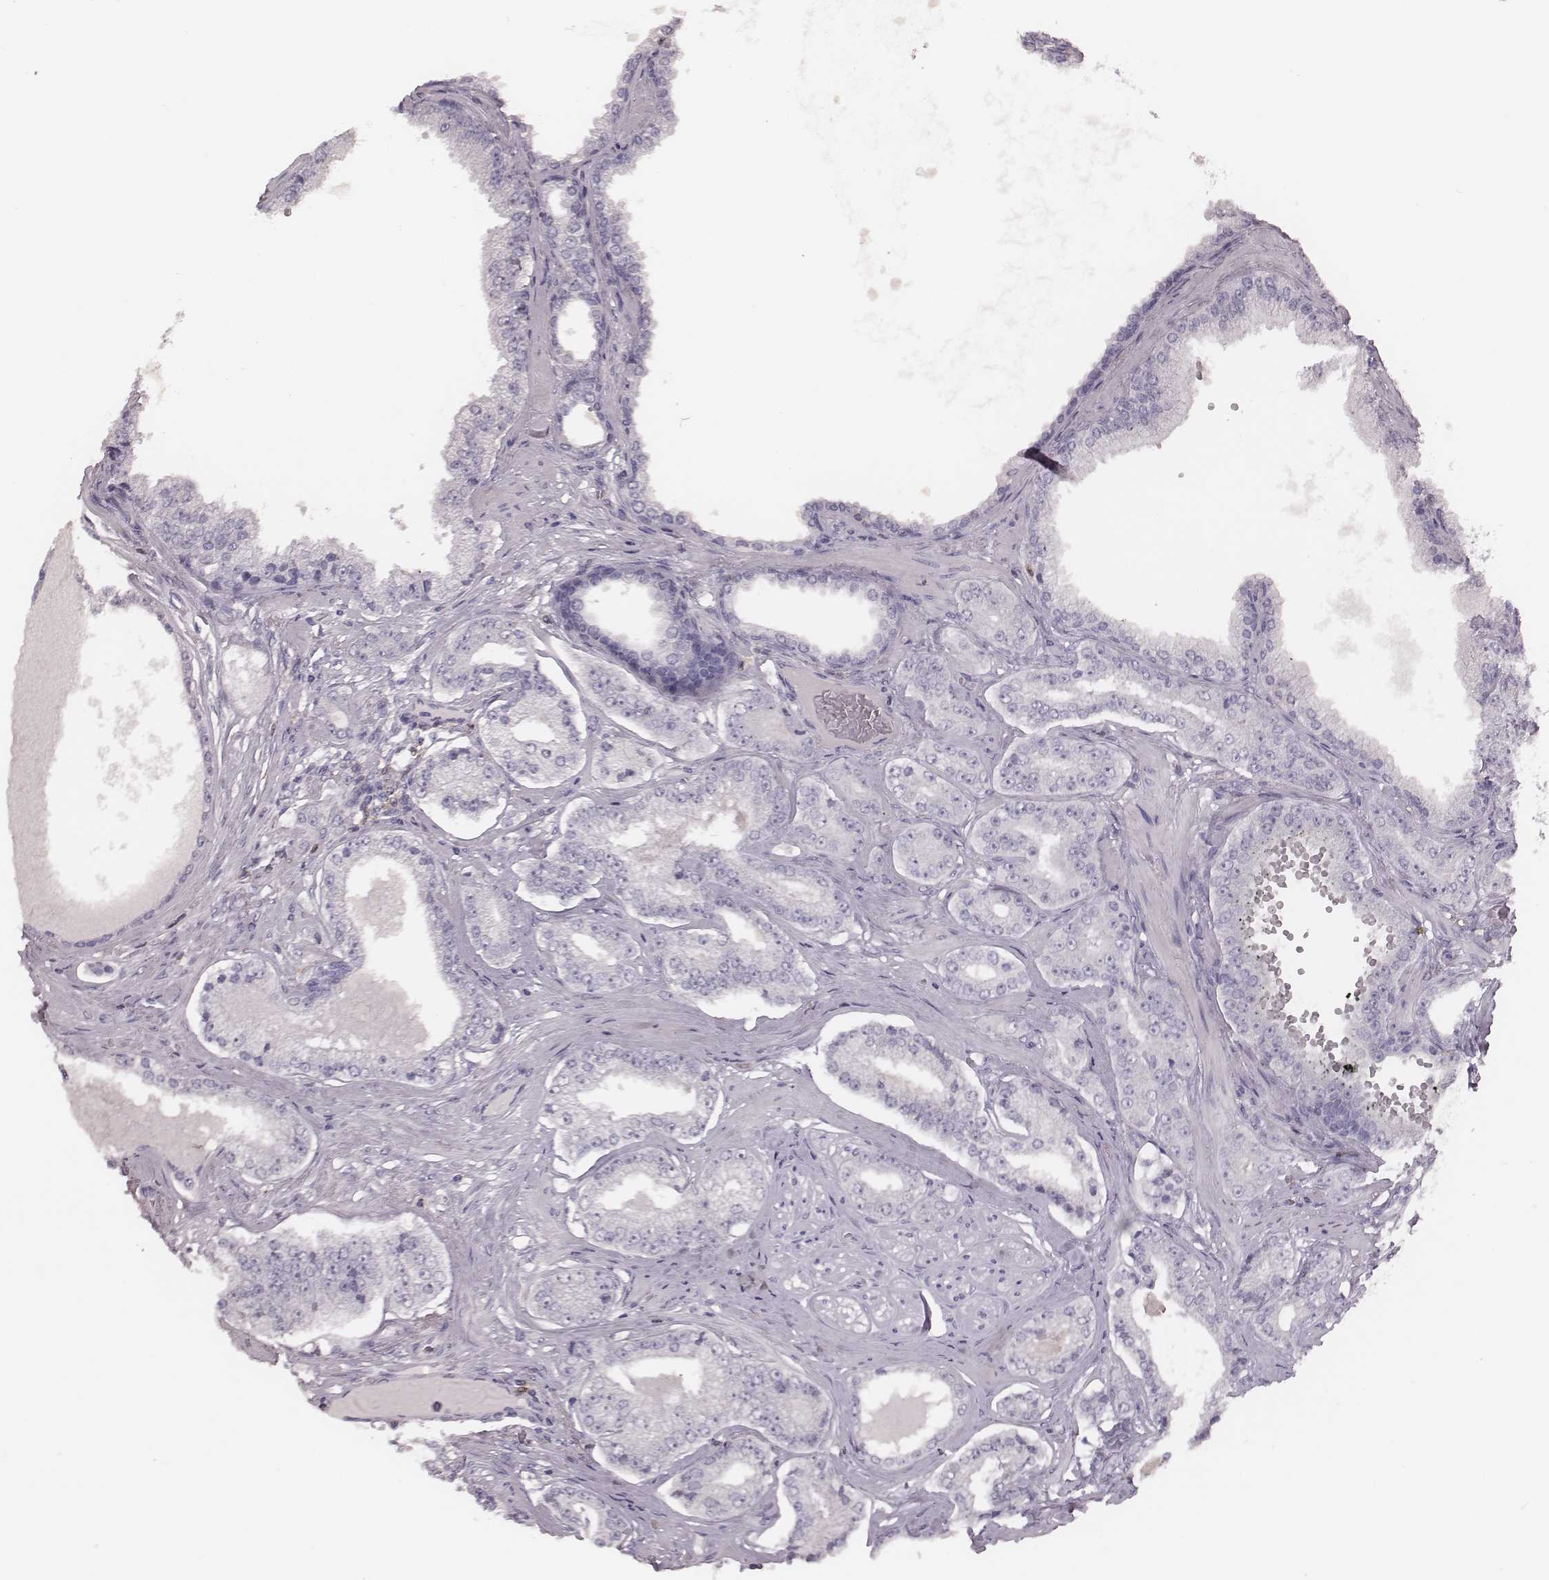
{"staining": {"intensity": "negative", "quantity": "none", "location": "none"}, "tissue": "prostate cancer", "cell_type": "Tumor cells", "image_type": "cancer", "snomed": [{"axis": "morphology", "description": "Adenocarcinoma, NOS"}, {"axis": "topography", "description": "Prostate"}], "caption": "A photomicrograph of adenocarcinoma (prostate) stained for a protein reveals no brown staining in tumor cells.", "gene": "PDCD1", "patient": {"sex": "male", "age": 64}}